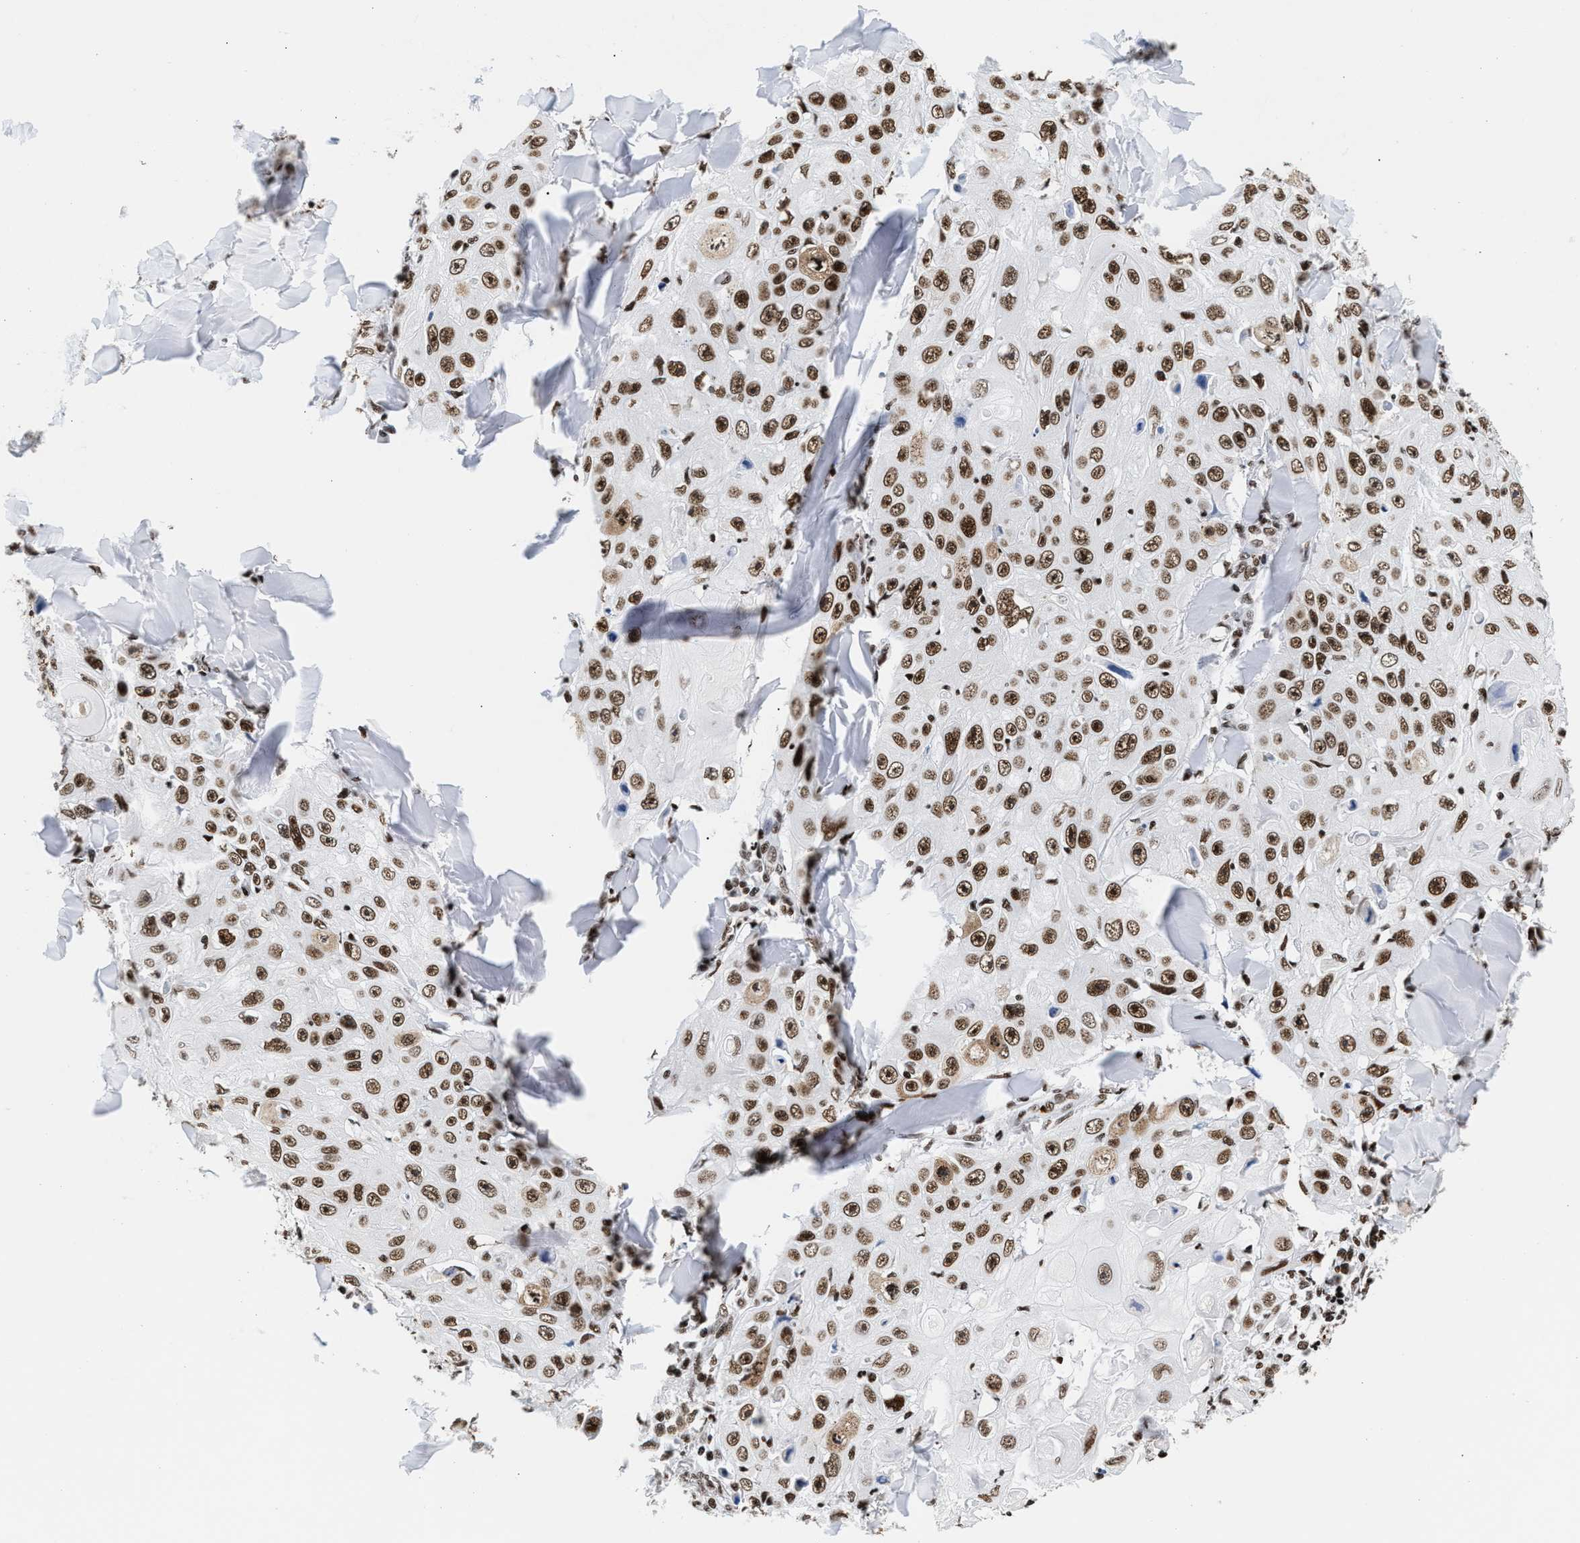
{"staining": {"intensity": "strong", "quantity": ">75%", "location": "nuclear"}, "tissue": "skin cancer", "cell_type": "Tumor cells", "image_type": "cancer", "snomed": [{"axis": "morphology", "description": "Squamous cell carcinoma, NOS"}, {"axis": "topography", "description": "Skin"}], "caption": "A photomicrograph of skin cancer (squamous cell carcinoma) stained for a protein exhibits strong nuclear brown staining in tumor cells.", "gene": "RAD21", "patient": {"sex": "male", "age": 86}}